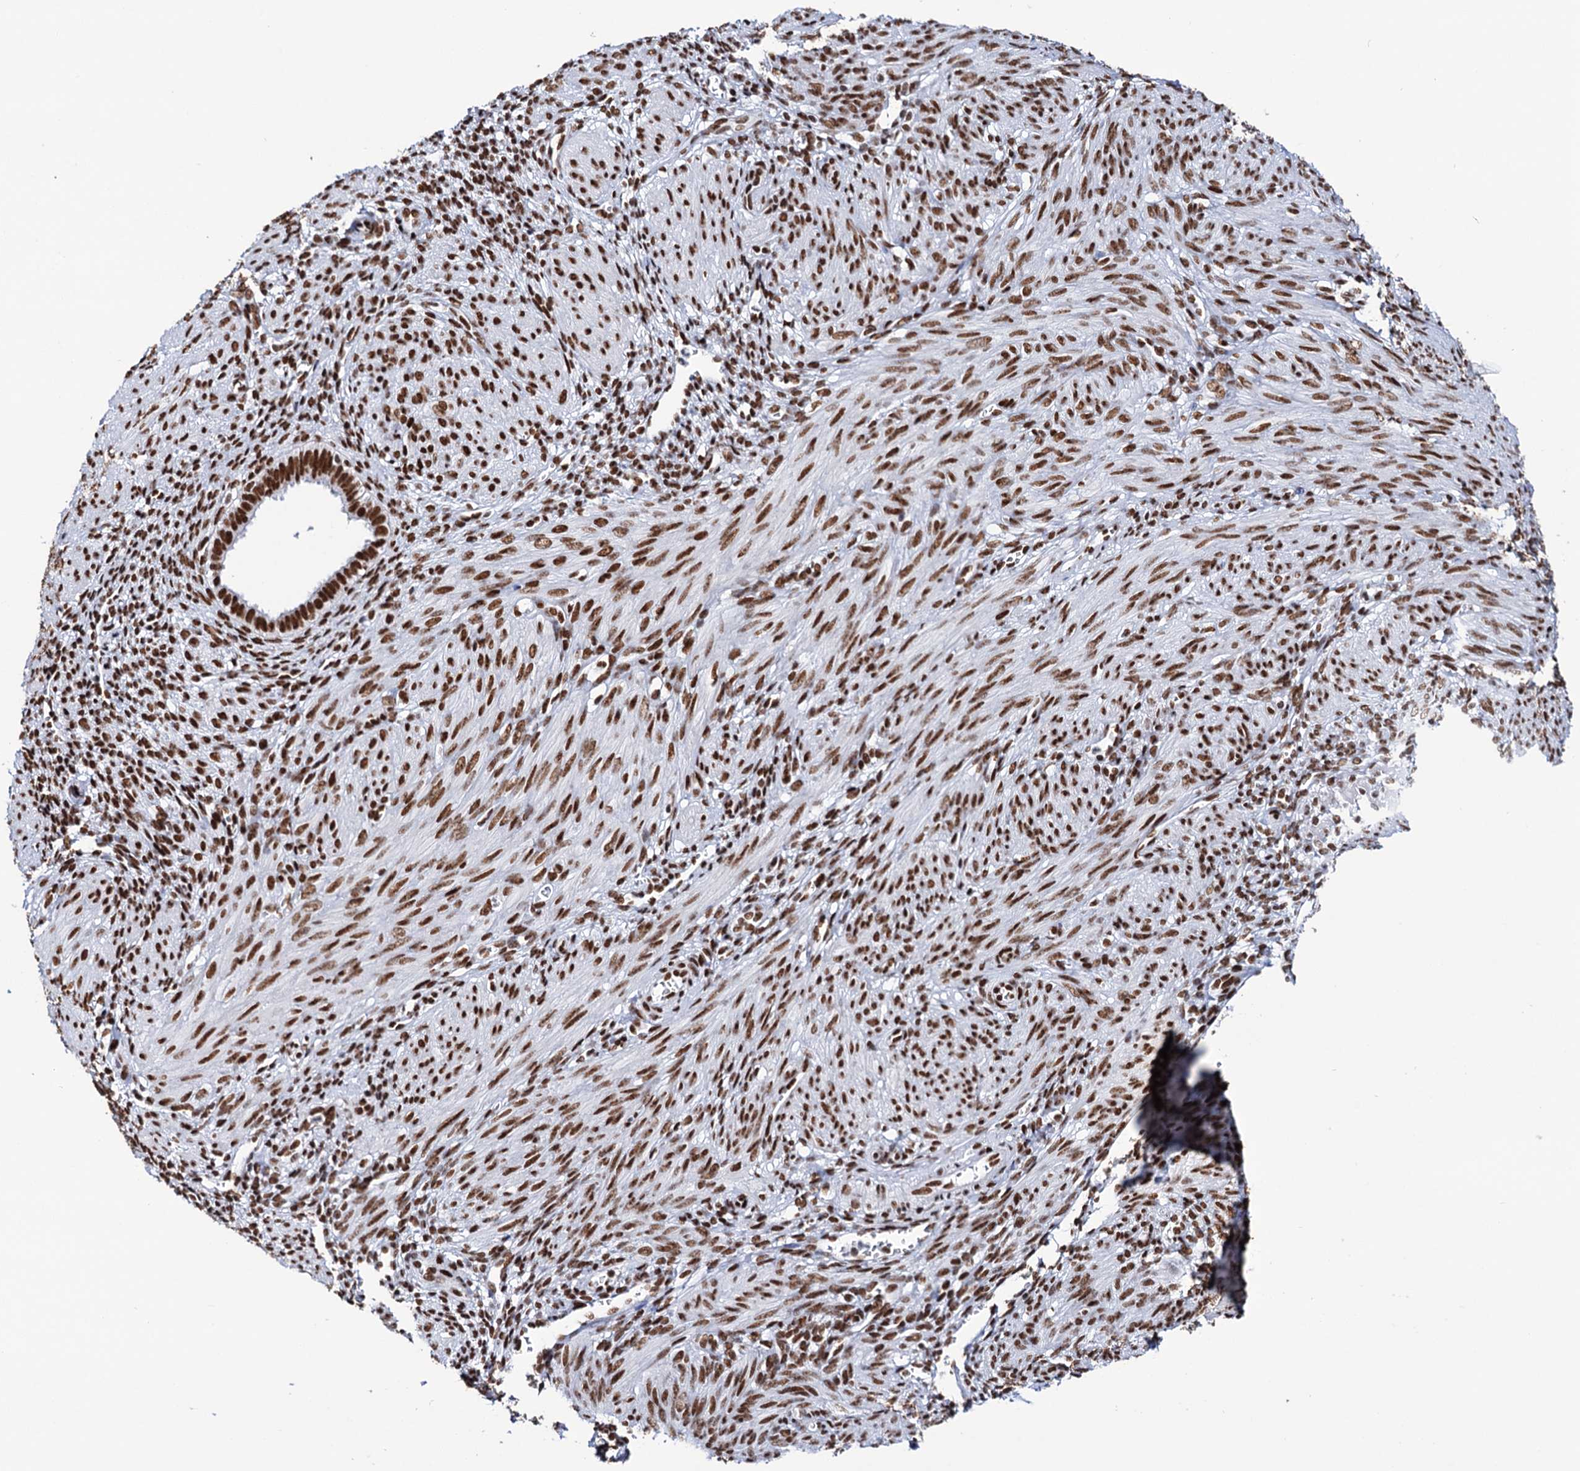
{"staining": {"intensity": "strong", "quantity": ">75%", "location": "nuclear"}, "tissue": "smooth muscle", "cell_type": "Smooth muscle cells", "image_type": "normal", "snomed": [{"axis": "morphology", "description": "Normal tissue, NOS"}, {"axis": "topography", "description": "Smooth muscle"}], "caption": "A brown stain highlights strong nuclear positivity of a protein in smooth muscle cells of normal human smooth muscle.", "gene": "MATR3", "patient": {"sex": "female", "age": 39}}